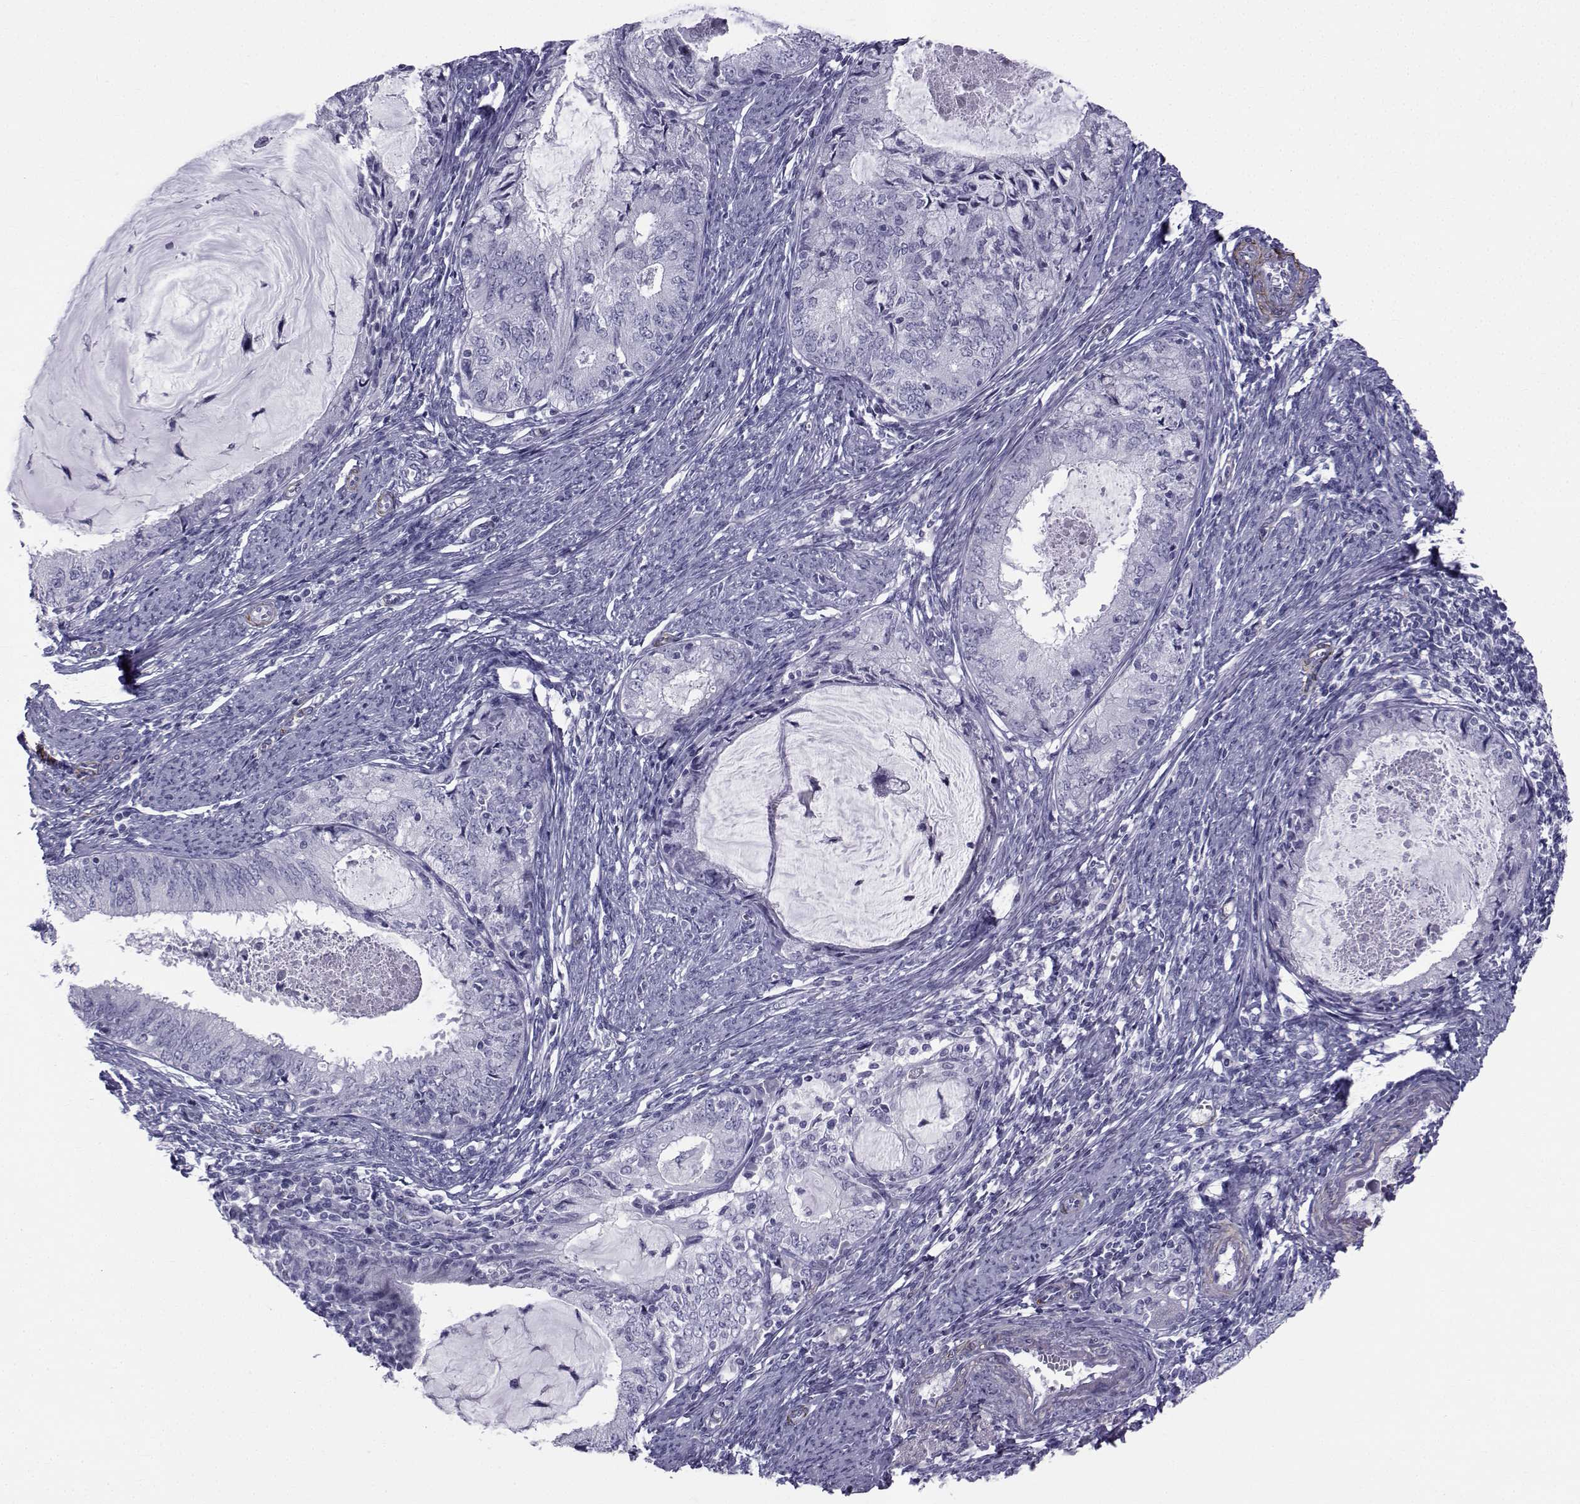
{"staining": {"intensity": "negative", "quantity": "none", "location": "none"}, "tissue": "endometrial cancer", "cell_type": "Tumor cells", "image_type": "cancer", "snomed": [{"axis": "morphology", "description": "Adenocarcinoma, NOS"}, {"axis": "topography", "description": "Endometrium"}], "caption": "Adenocarcinoma (endometrial) was stained to show a protein in brown. There is no significant positivity in tumor cells.", "gene": "SPANXD", "patient": {"sex": "female", "age": 57}}